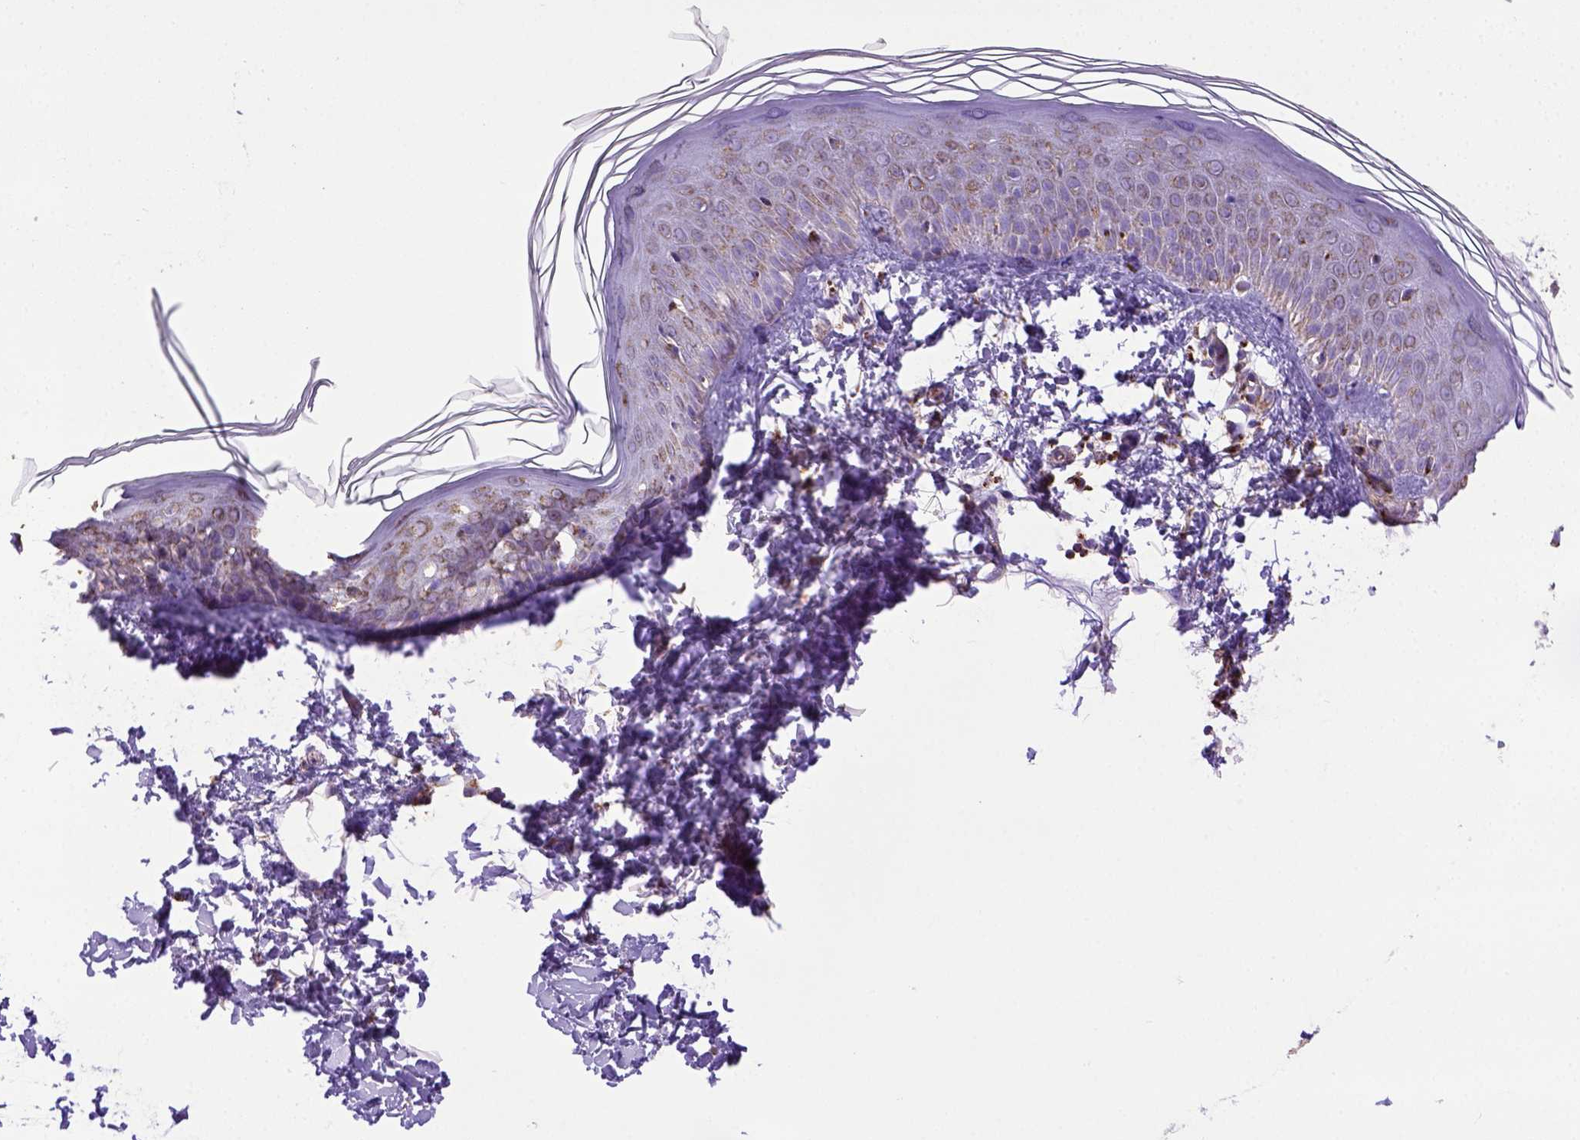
{"staining": {"intensity": "strong", "quantity": ">75%", "location": "cytoplasmic/membranous"}, "tissue": "skin", "cell_type": "Fibroblasts", "image_type": "normal", "snomed": [{"axis": "morphology", "description": "Normal tissue, NOS"}, {"axis": "topography", "description": "Skin"}], "caption": "Unremarkable skin demonstrates strong cytoplasmic/membranous expression in approximately >75% of fibroblasts, visualized by immunohistochemistry. (DAB (3,3'-diaminobenzidine) IHC with brightfield microscopy, high magnification).", "gene": "MT", "patient": {"sex": "female", "age": 62}}